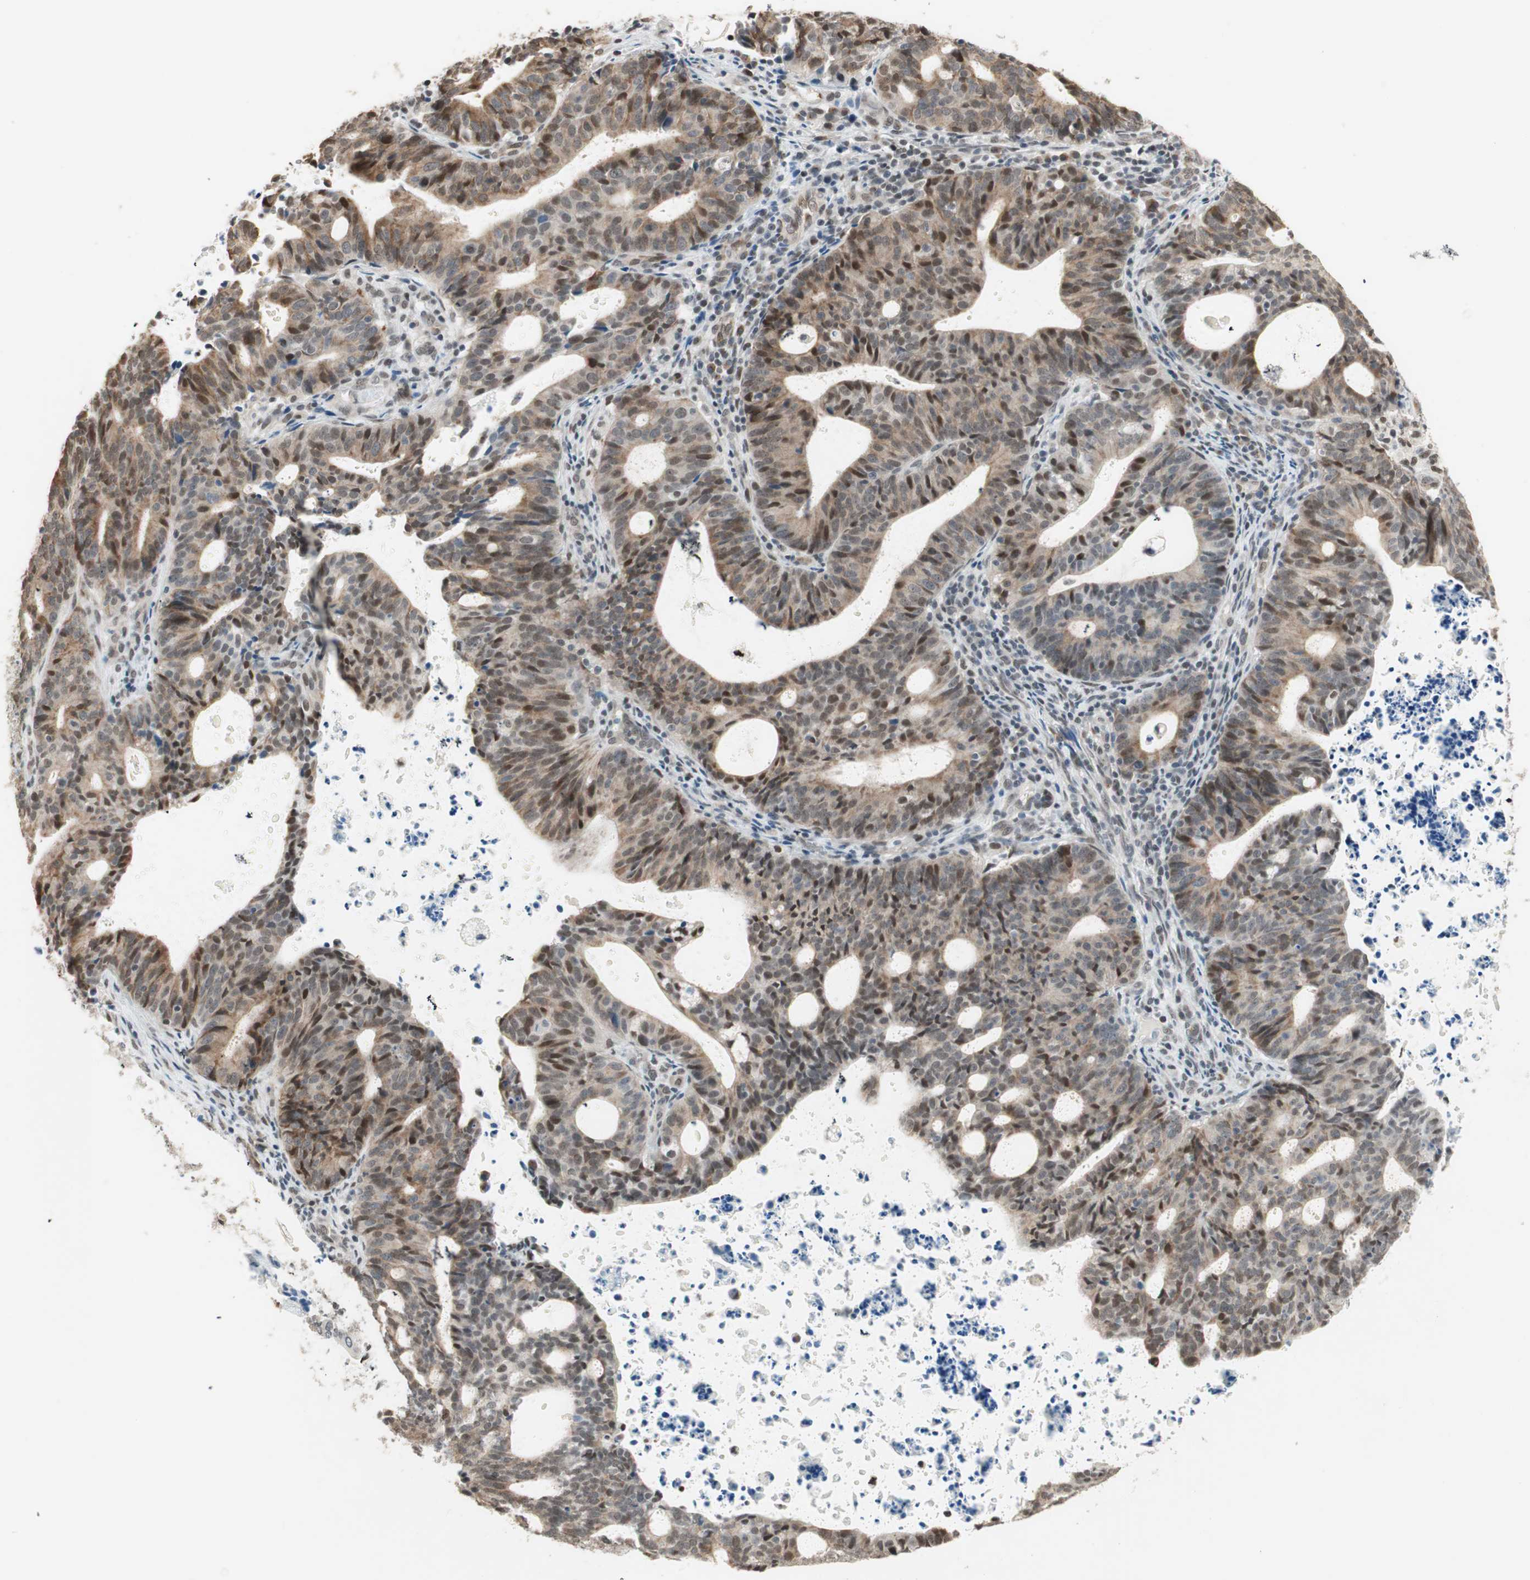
{"staining": {"intensity": "moderate", "quantity": ">75%", "location": "cytoplasmic/membranous,nuclear"}, "tissue": "endometrial cancer", "cell_type": "Tumor cells", "image_type": "cancer", "snomed": [{"axis": "morphology", "description": "Adenocarcinoma, NOS"}, {"axis": "topography", "description": "Uterus"}], "caption": "Endometrial adenocarcinoma was stained to show a protein in brown. There is medium levels of moderate cytoplasmic/membranous and nuclear expression in about >75% of tumor cells. Immunohistochemistry (ihc) stains the protein in brown and the nuclei are stained blue.", "gene": "ZBTB17", "patient": {"sex": "female", "age": 83}}